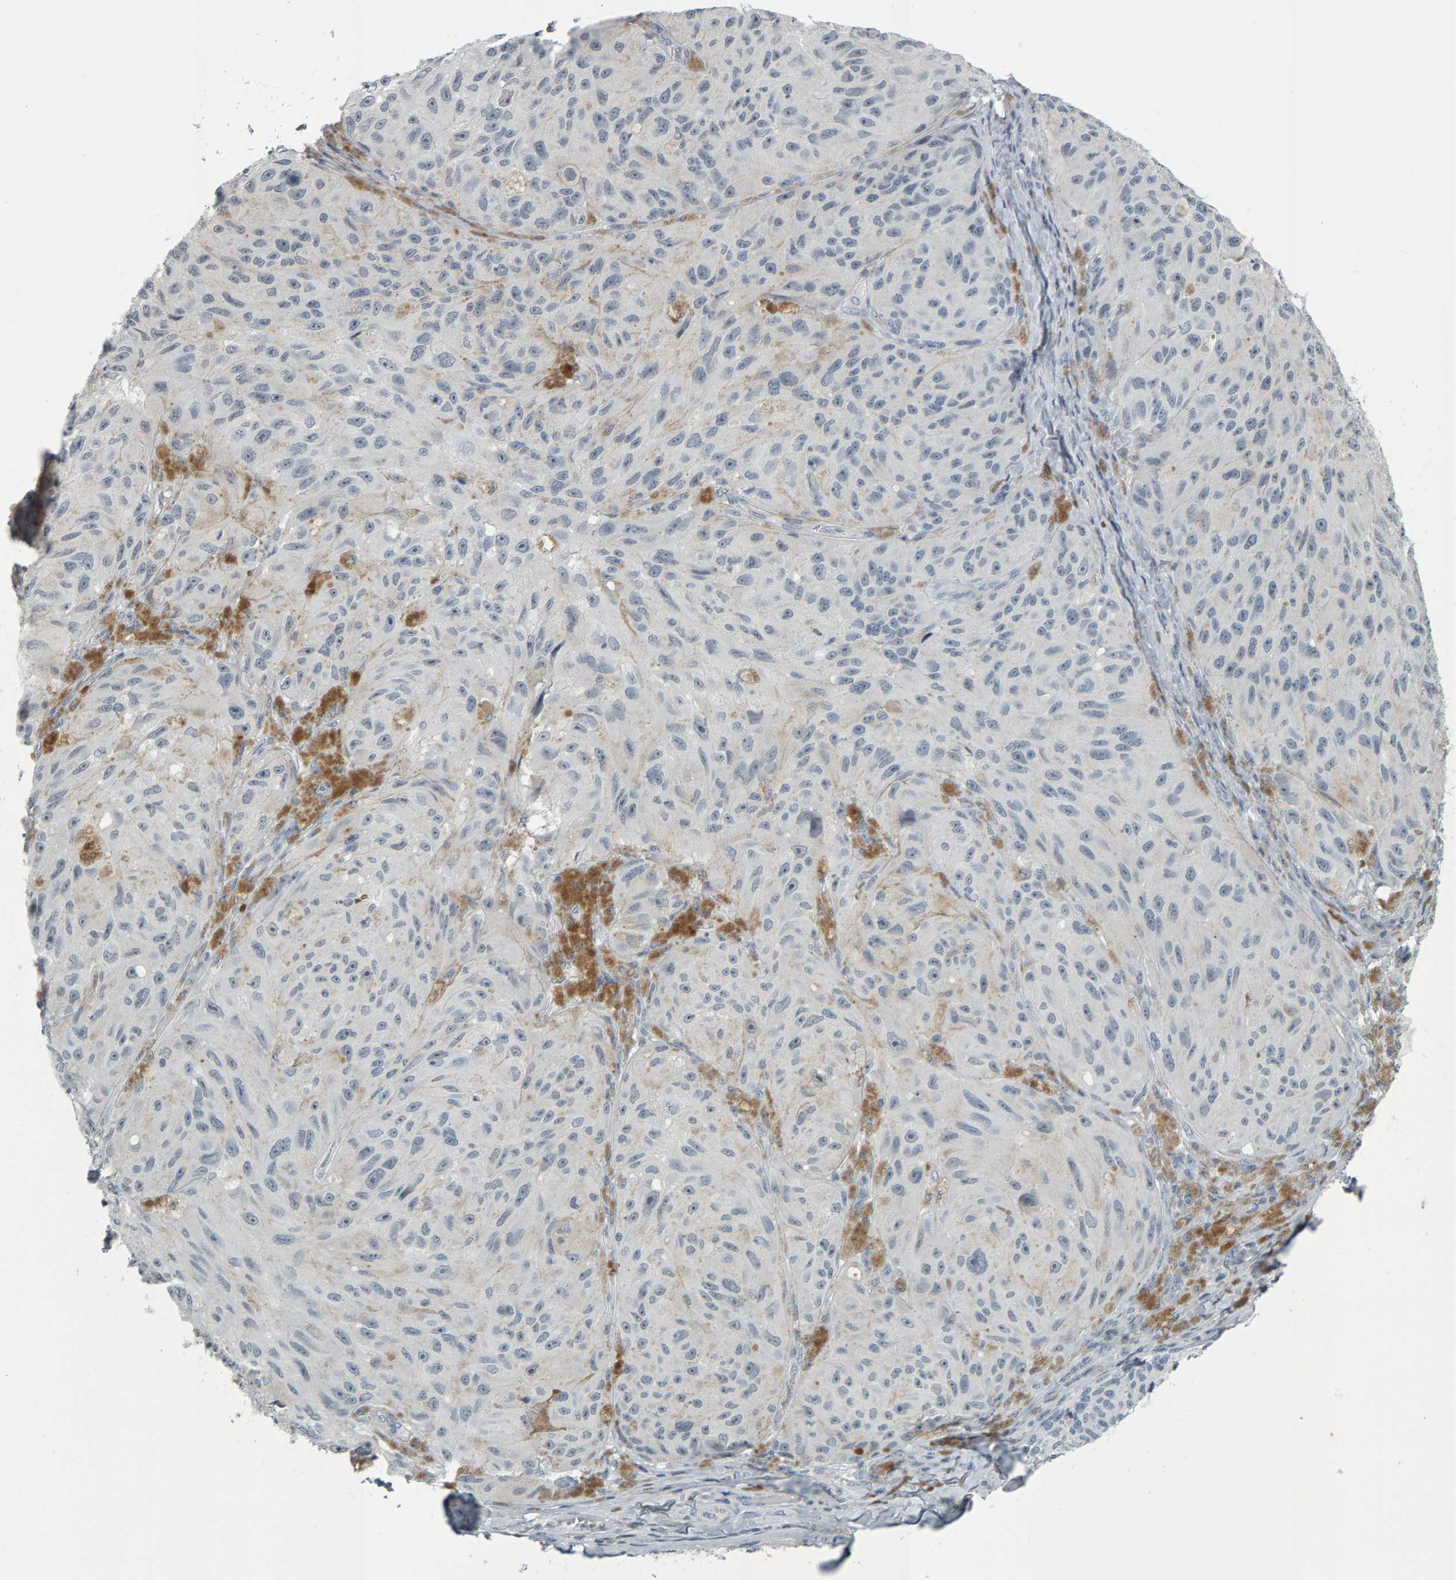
{"staining": {"intensity": "negative", "quantity": "none", "location": "none"}, "tissue": "melanoma", "cell_type": "Tumor cells", "image_type": "cancer", "snomed": [{"axis": "morphology", "description": "Malignant melanoma, NOS"}, {"axis": "topography", "description": "Skin"}], "caption": "Tumor cells show no significant staining in melanoma.", "gene": "PYY", "patient": {"sex": "female", "age": 73}}